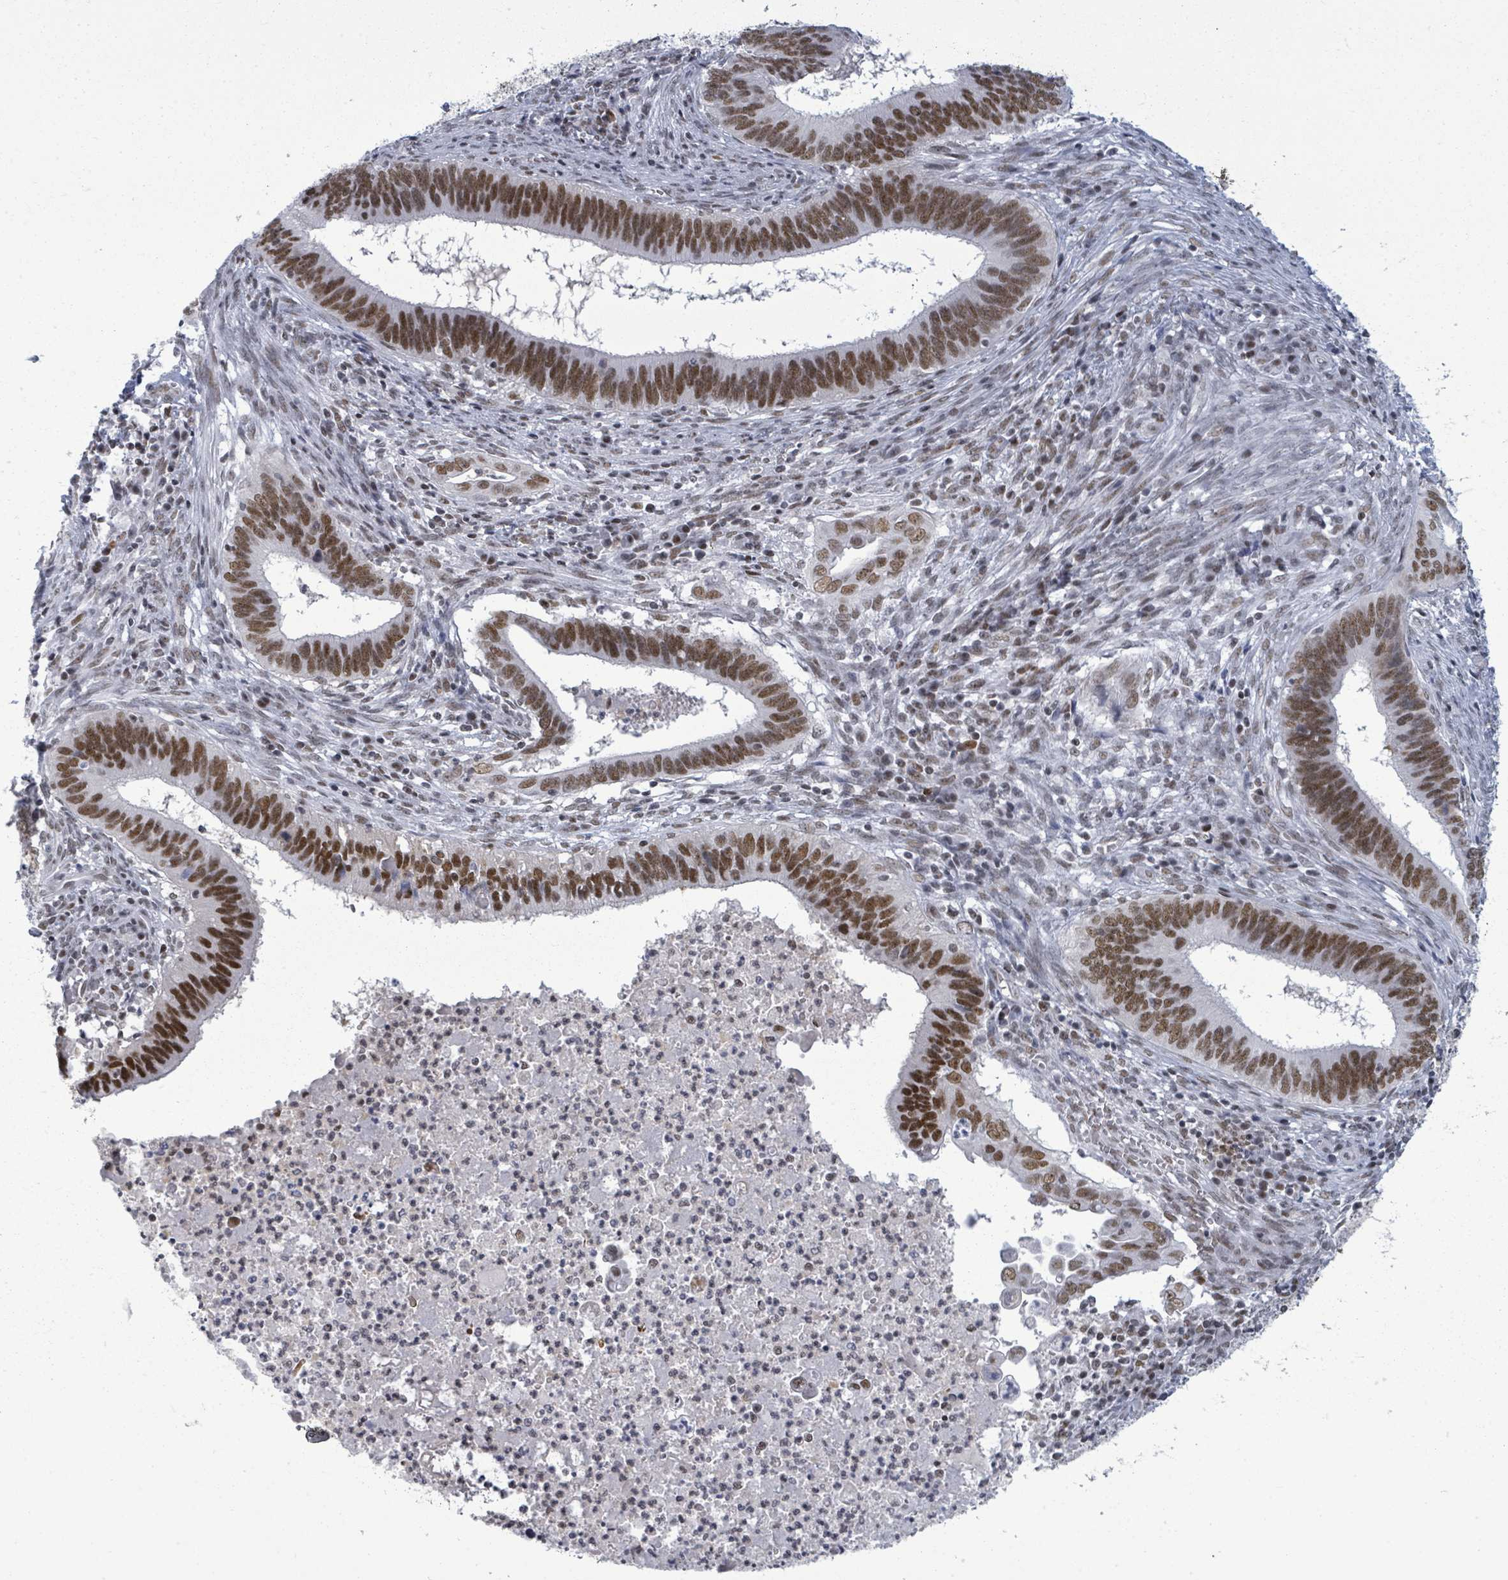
{"staining": {"intensity": "moderate", "quantity": ">75%", "location": "nuclear"}, "tissue": "cervical cancer", "cell_type": "Tumor cells", "image_type": "cancer", "snomed": [{"axis": "morphology", "description": "Adenocarcinoma, NOS"}, {"axis": "topography", "description": "Cervix"}], "caption": "An image of cervical adenocarcinoma stained for a protein reveals moderate nuclear brown staining in tumor cells.", "gene": "ERCC5", "patient": {"sex": "female", "age": 42}}